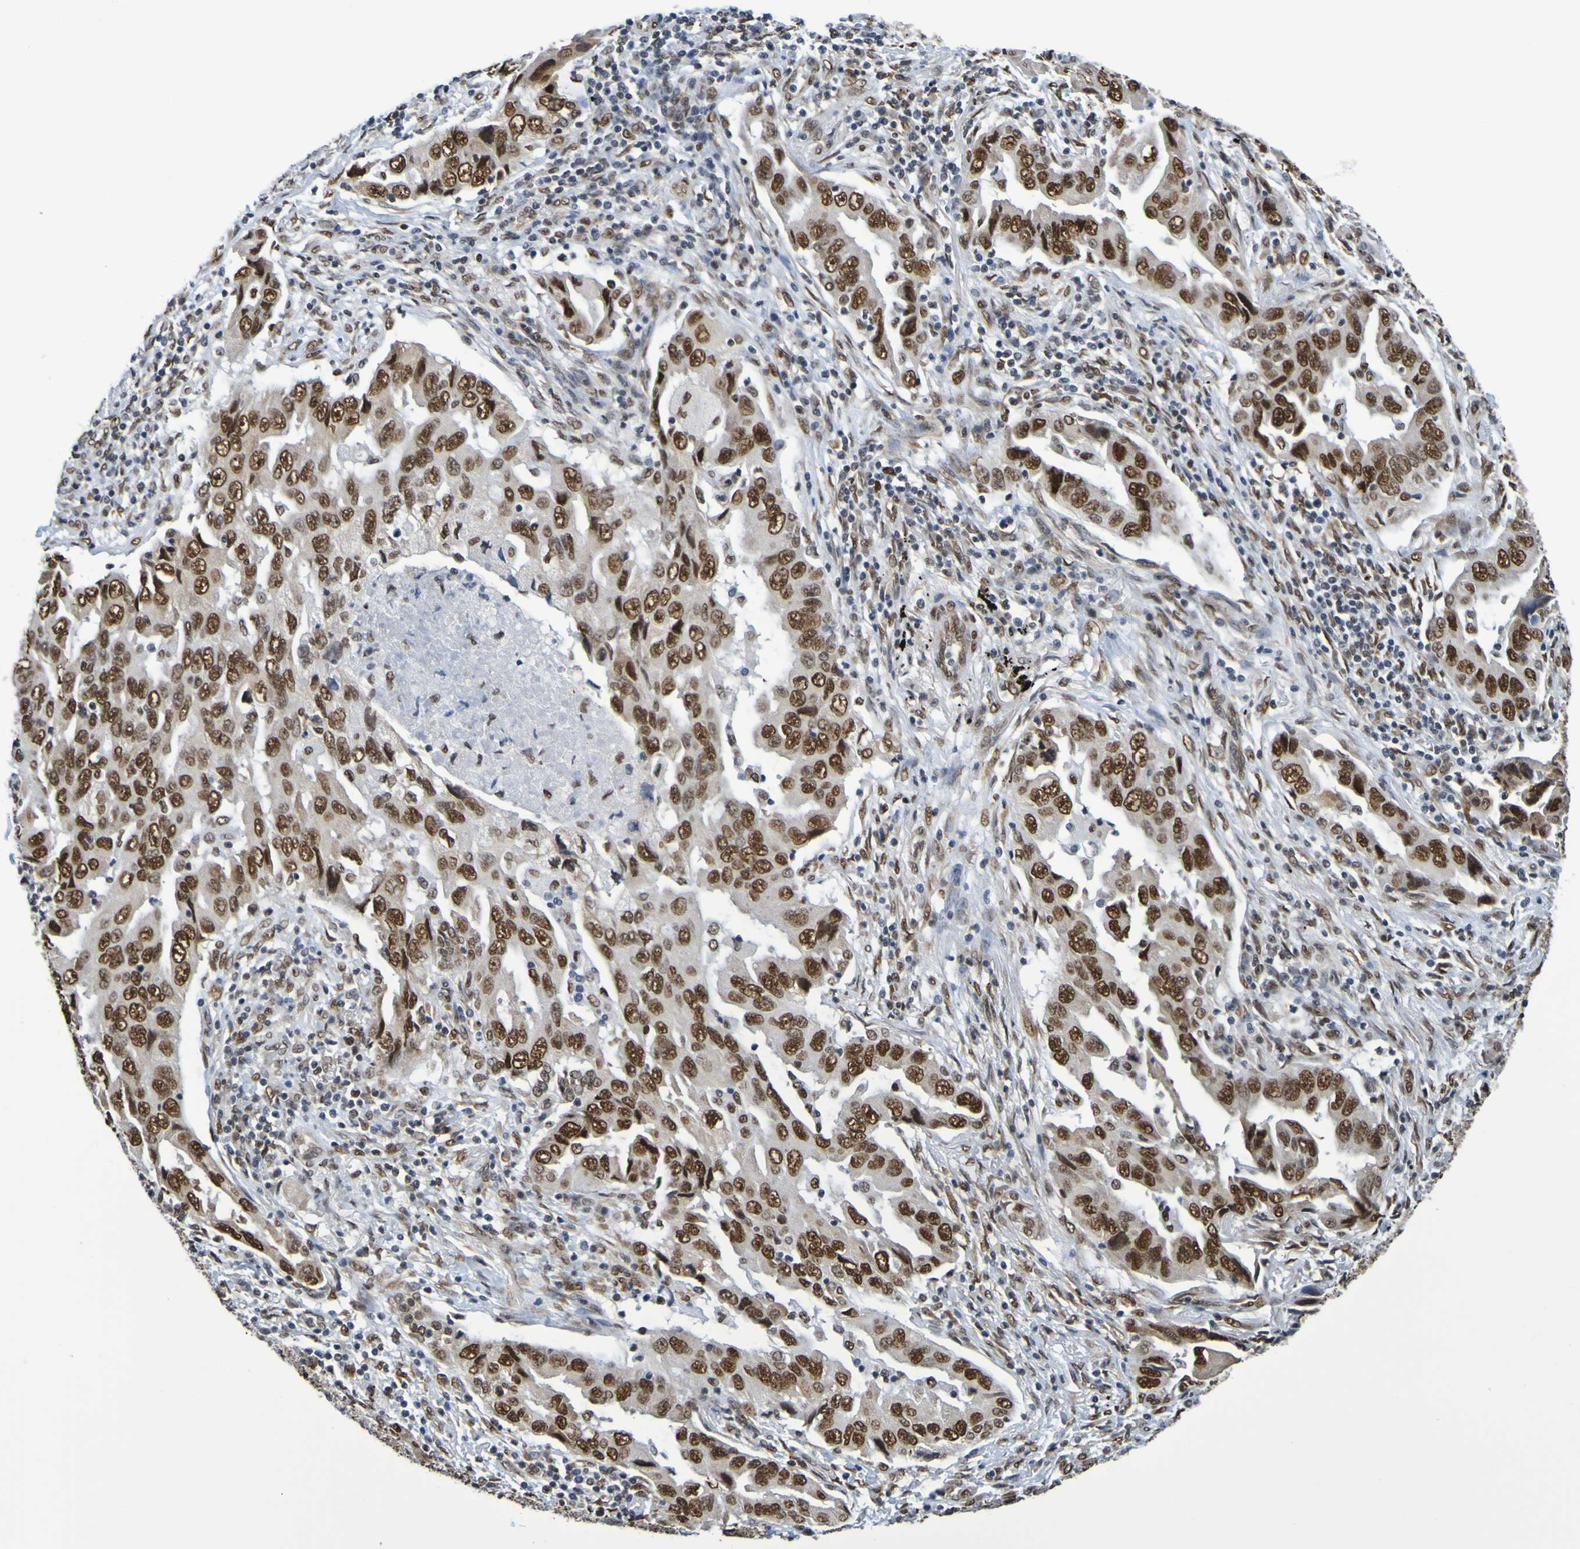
{"staining": {"intensity": "strong", "quantity": ">75%", "location": "nuclear"}, "tissue": "lung cancer", "cell_type": "Tumor cells", "image_type": "cancer", "snomed": [{"axis": "morphology", "description": "Adenocarcinoma, NOS"}, {"axis": "topography", "description": "Lung"}], "caption": "IHC (DAB (3,3'-diaminobenzidine)) staining of lung cancer (adenocarcinoma) demonstrates strong nuclear protein staining in about >75% of tumor cells.", "gene": "HDAC2", "patient": {"sex": "female", "age": 65}}